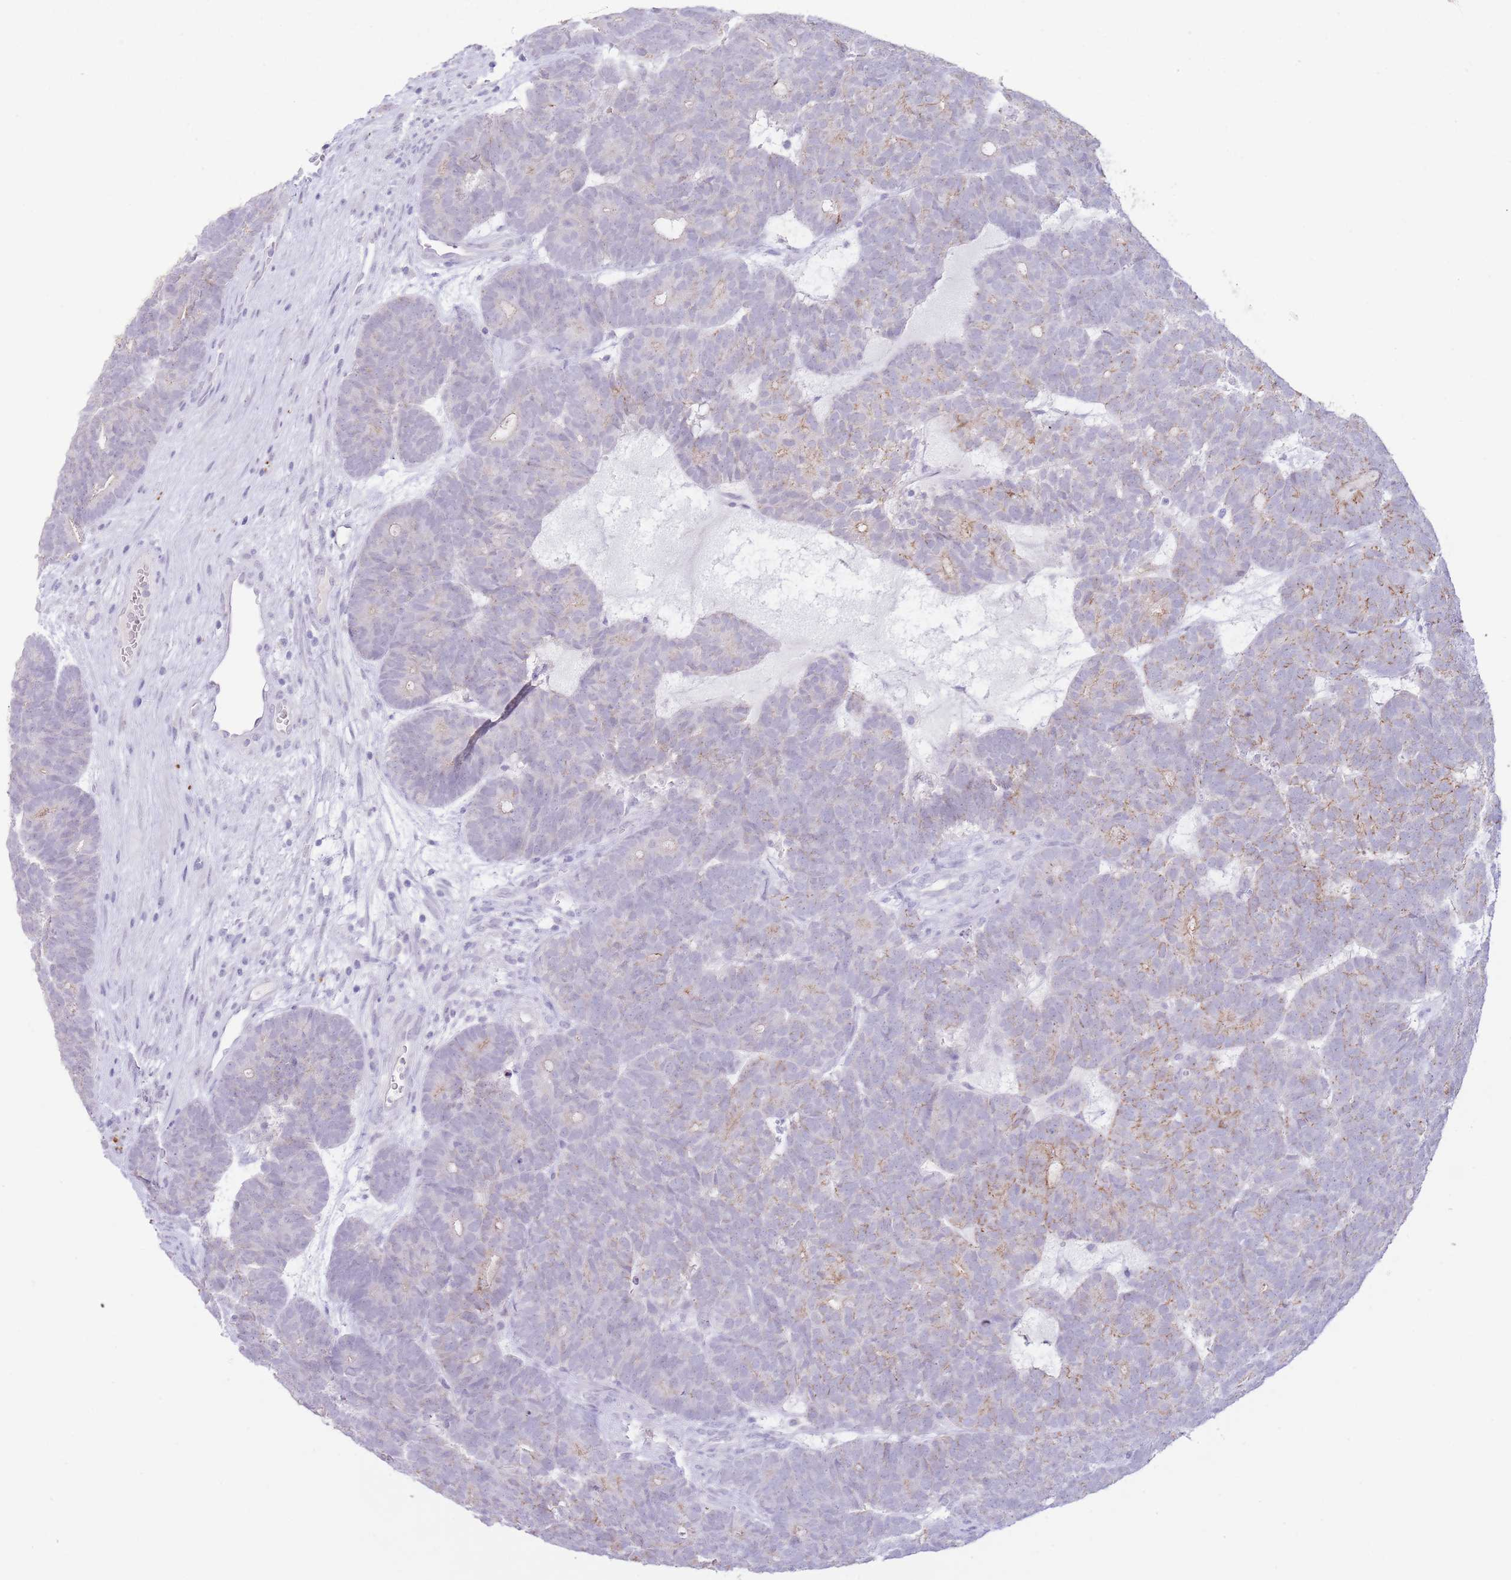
{"staining": {"intensity": "weak", "quantity": "<25%", "location": "cytoplasmic/membranous"}, "tissue": "head and neck cancer", "cell_type": "Tumor cells", "image_type": "cancer", "snomed": [{"axis": "morphology", "description": "Adenocarcinoma, NOS"}, {"axis": "topography", "description": "Head-Neck"}], "caption": "Immunohistochemical staining of human head and neck adenocarcinoma displays no significant positivity in tumor cells.", "gene": "LCLAT1", "patient": {"sex": "female", "age": 81}}